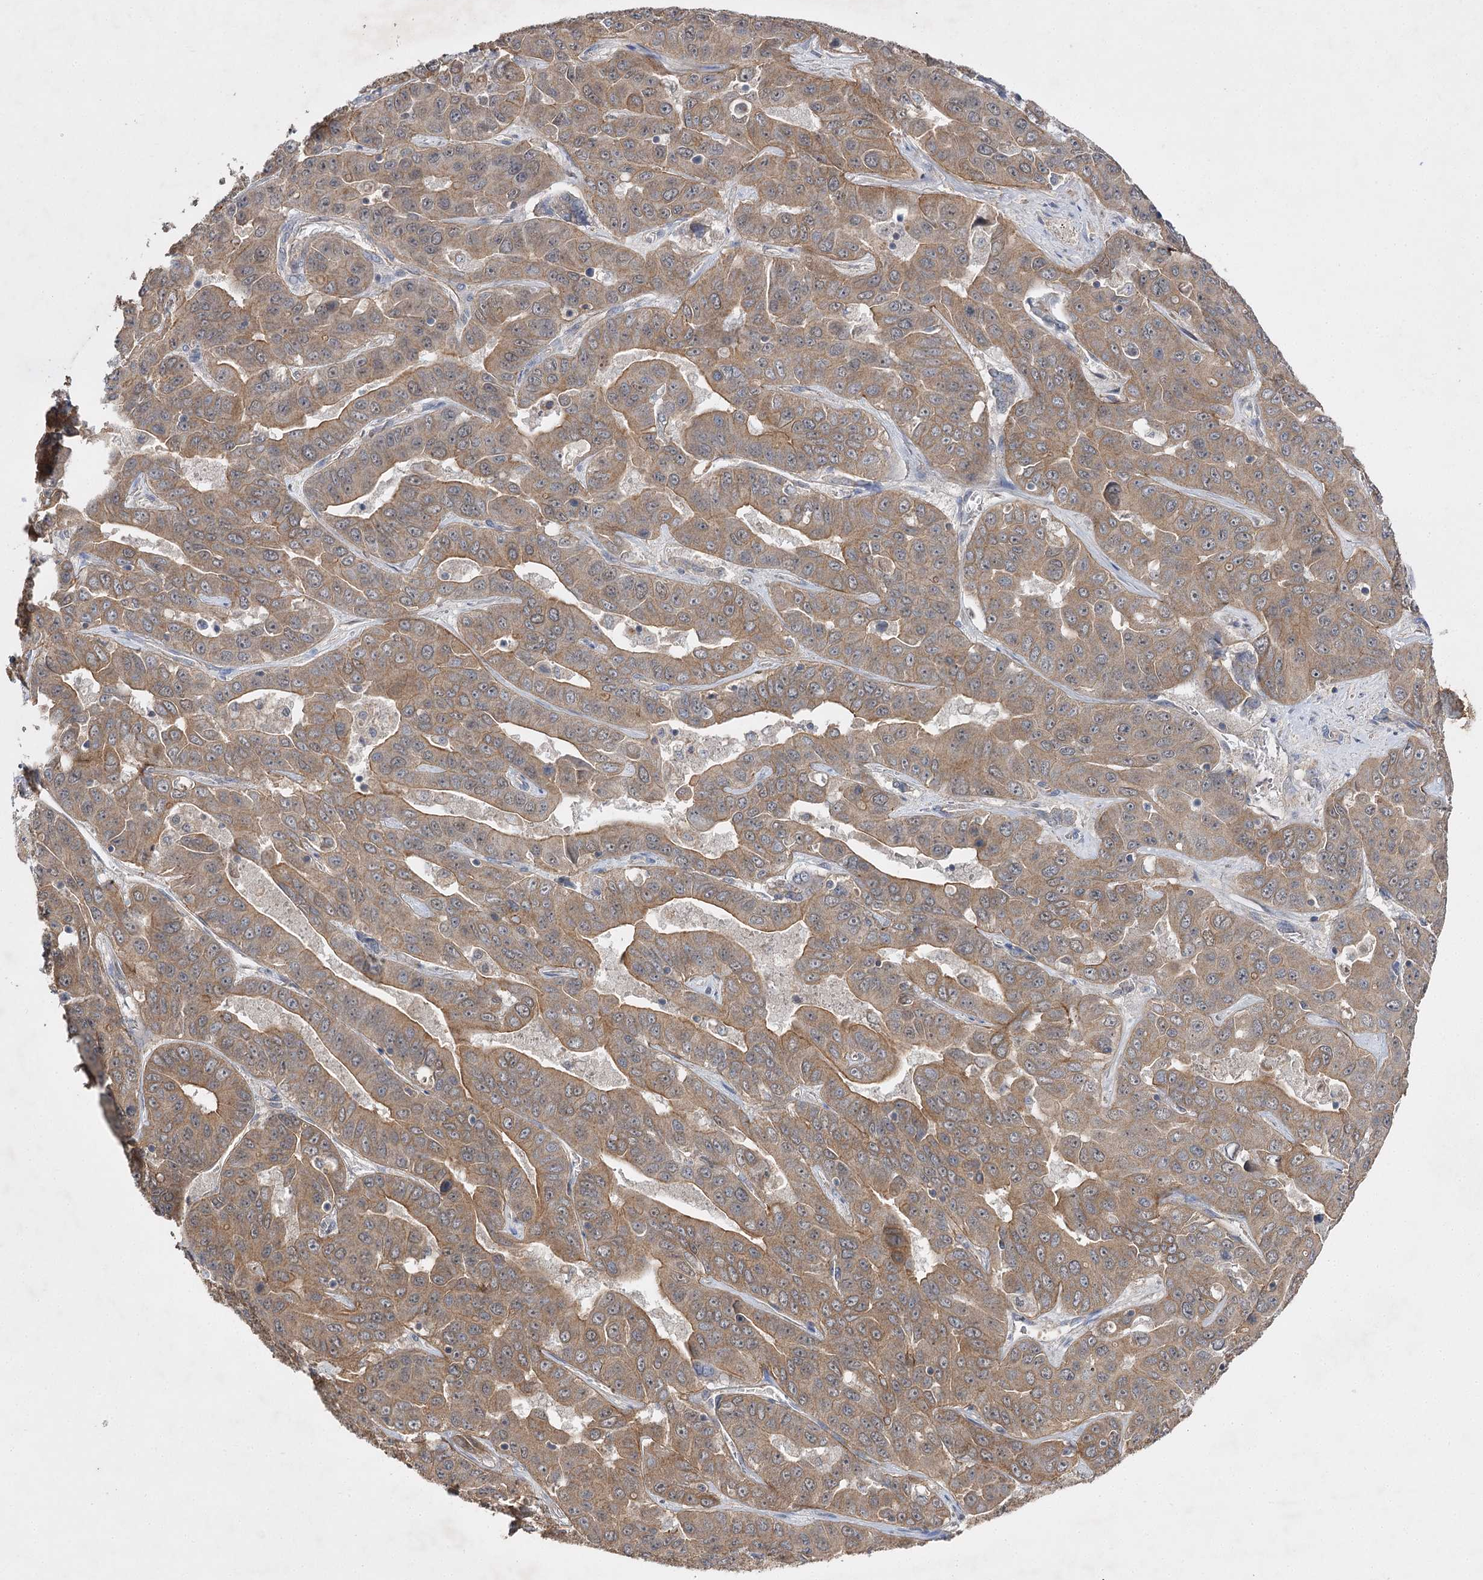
{"staining": {"intensity": "moderate", "quantity": ">75%", "location": "cytoplasmic/membranous"}, "tissue": "liver cancer", "cell_type": "Tumor cells", "image_type": "cancer", "snomed": [{"axis": "morphology", "description": "Cholangiocarcinoma"}, {"axis": "topography", "description": "Liver"}], "caption": "This is a micrograph of immunohistochemistry (IHC) staining of liver cancer (cholangiocarcinoma), which shows moderate staining in the cytoplasmic/membranous of tumor cells.", "gene": "BCR", "patient": {"sex": "female", "age": 52}}